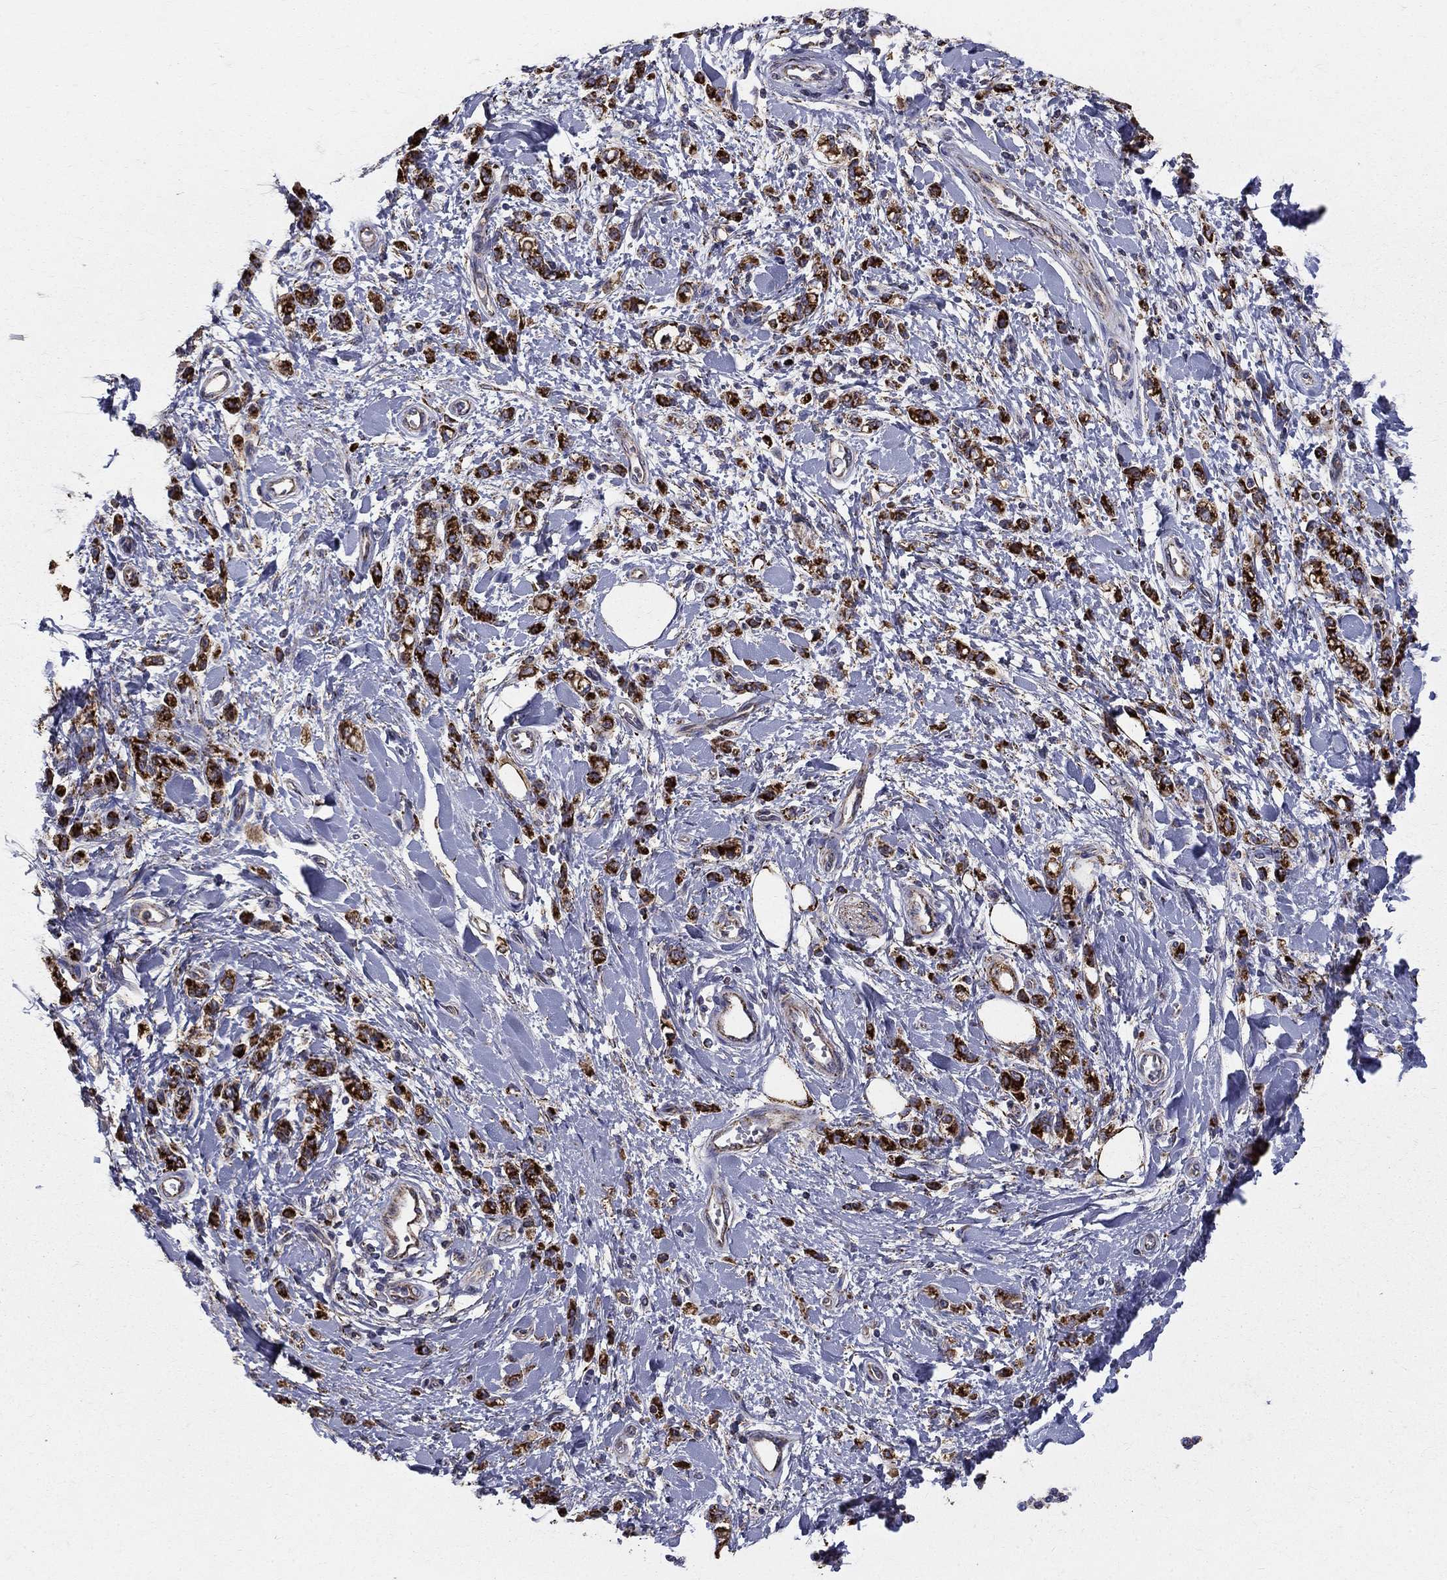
{"staining": {"intensity": "strong", "quantity": ">75%", "location": "cytoplasmic/membranous"}, "tissue": "stomach cancer", "cell_type": "Tumor cells", "image_type": "cancer", "snomed": [{"axis": "morphology", "description": "Adenocarcinoma, NOS"}, {"axis": "topography", "description": "Stomach"}], "caption": "Stomach adenocarcinoma was stained to show a protein in brown. There is high levels of strong cytoplasmic/membranous positivity in about >75% of tumor cells.", "gene": "GCSH", "patient": {"sex": "male", "age": 77}}